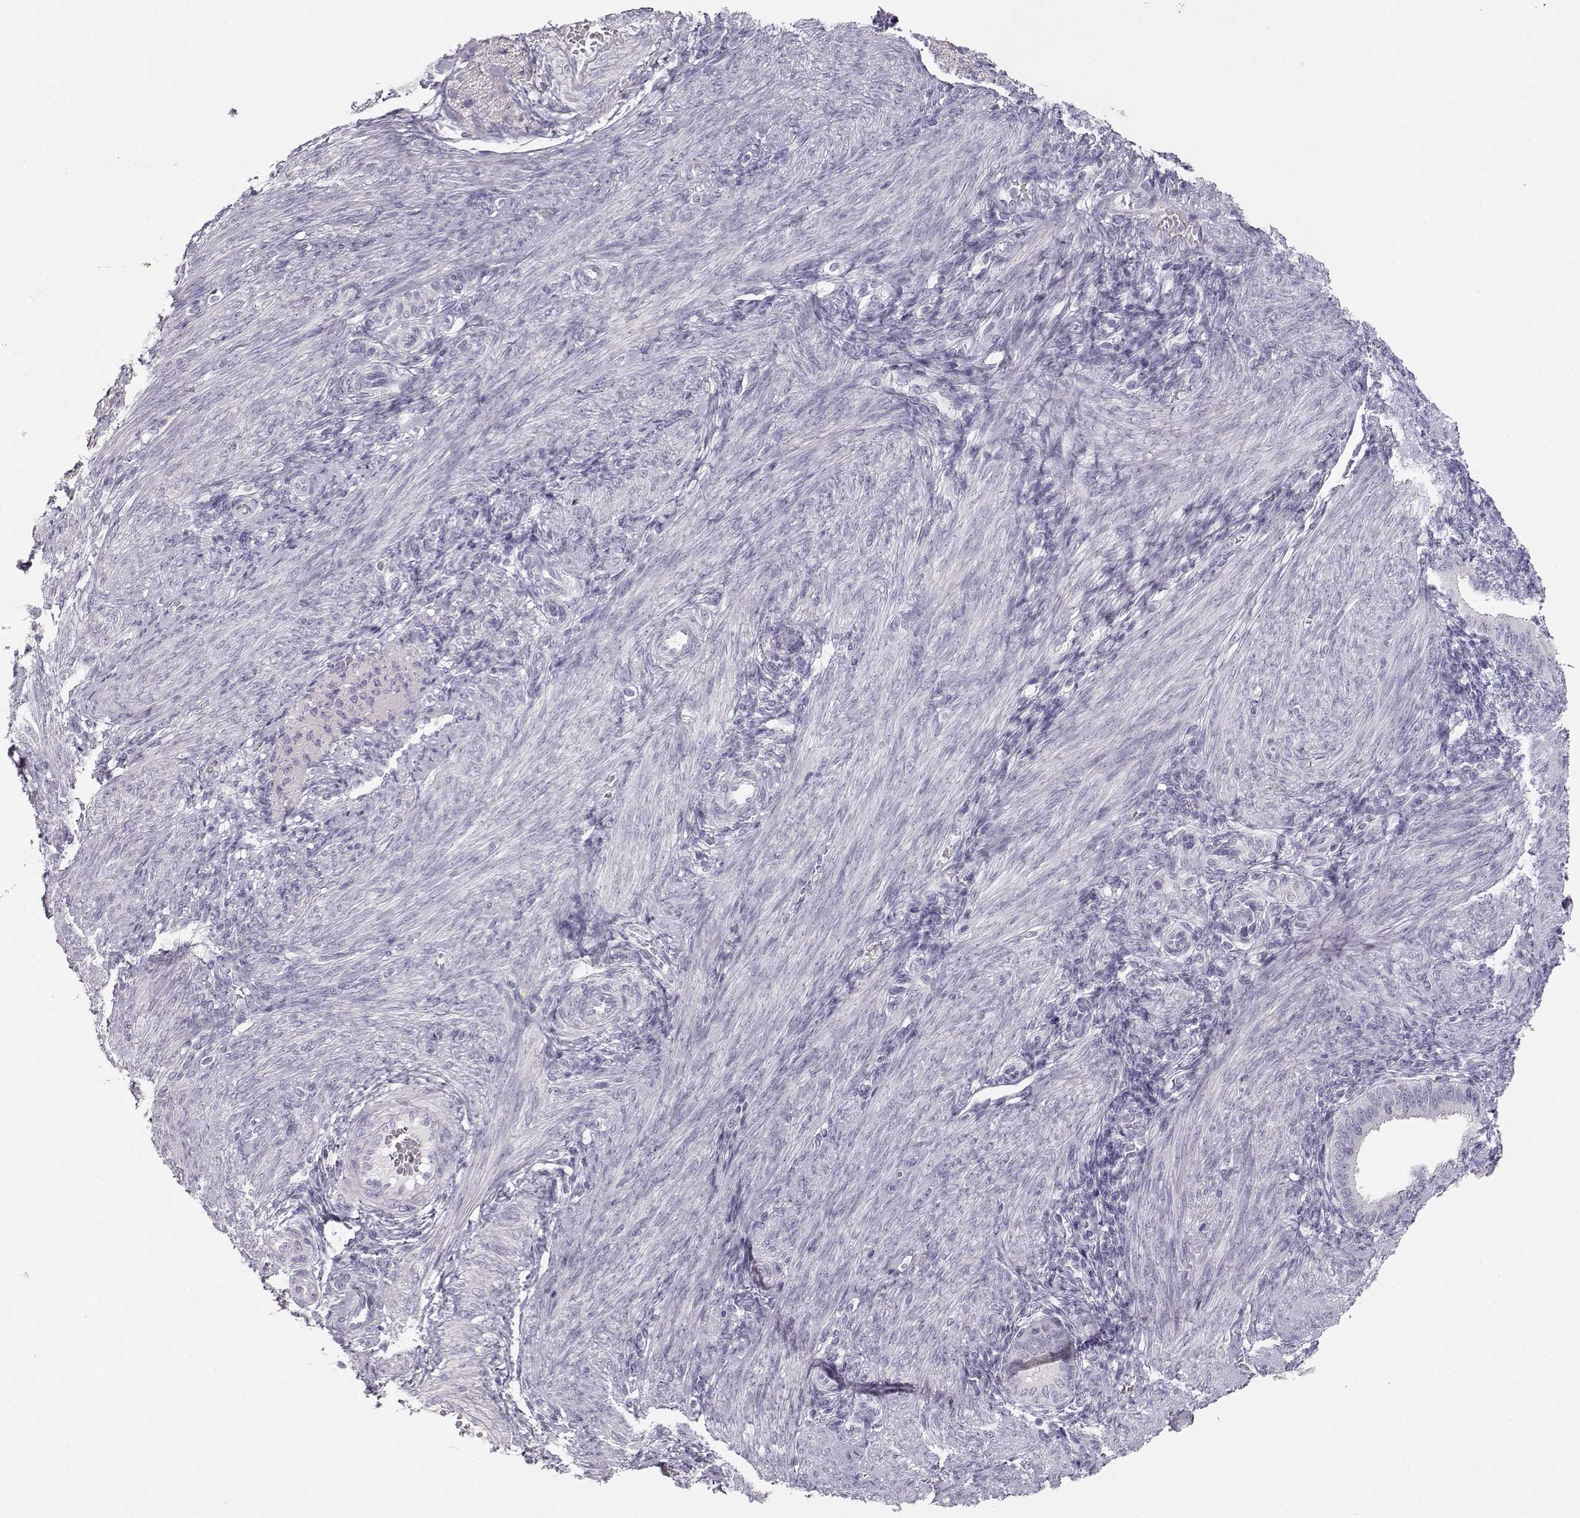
{"staining": {"intensity": "negative", "quantity": "none", "location": "none"}, "tissue": "endometrium", "cell_type": "Cells in endometrial stroma", "image_type": "normal", "snomed": [{"axis": "morphology", "description": "Normal tissue, NOS"}, {"axis": "topography", "description": "Endometrium"}], "caption": "DAB immunohistochemical staining of benign human endometrium shows no significant staining in cells in endometrial stroma. (DAB IHC, high magnification).", "gene": "FAM166A", "patient": {"sex": "female", "age": 39}}